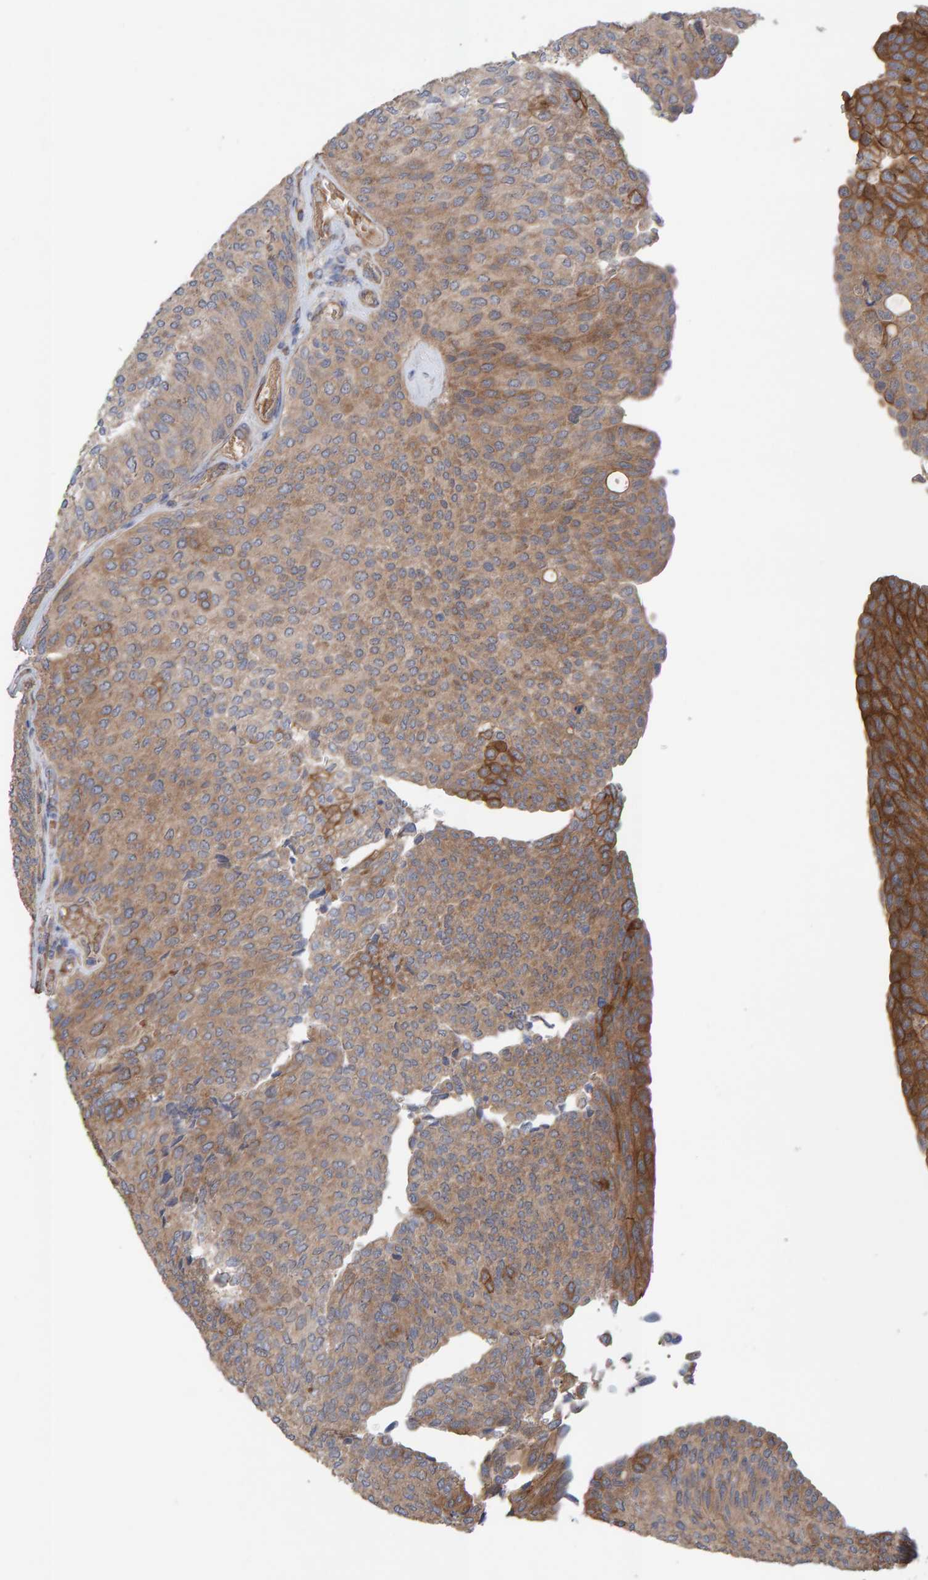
{"staining": {"intensity": "moderate", "quantity": ">75%", "location": "cytoplasmic/membranous"}, "tissue": "urothelial cancer", "cell_type": "Tumor cells", "image_type": "cancer", "snomed": [{"axis": "morphology", "description": "Urothelial carcinoma, Low grade"}, {"axis": "topography", "description": "Urinary bladder"}], "caption": "Protein staining of urothelial carcinoma (low-grade) tissue displays moderate cytoplasmic/membranous positivity in approximately >75% of tumor cells.", "gene": "LRSAM1", "patient": {"sex": "female", "age": 79}}